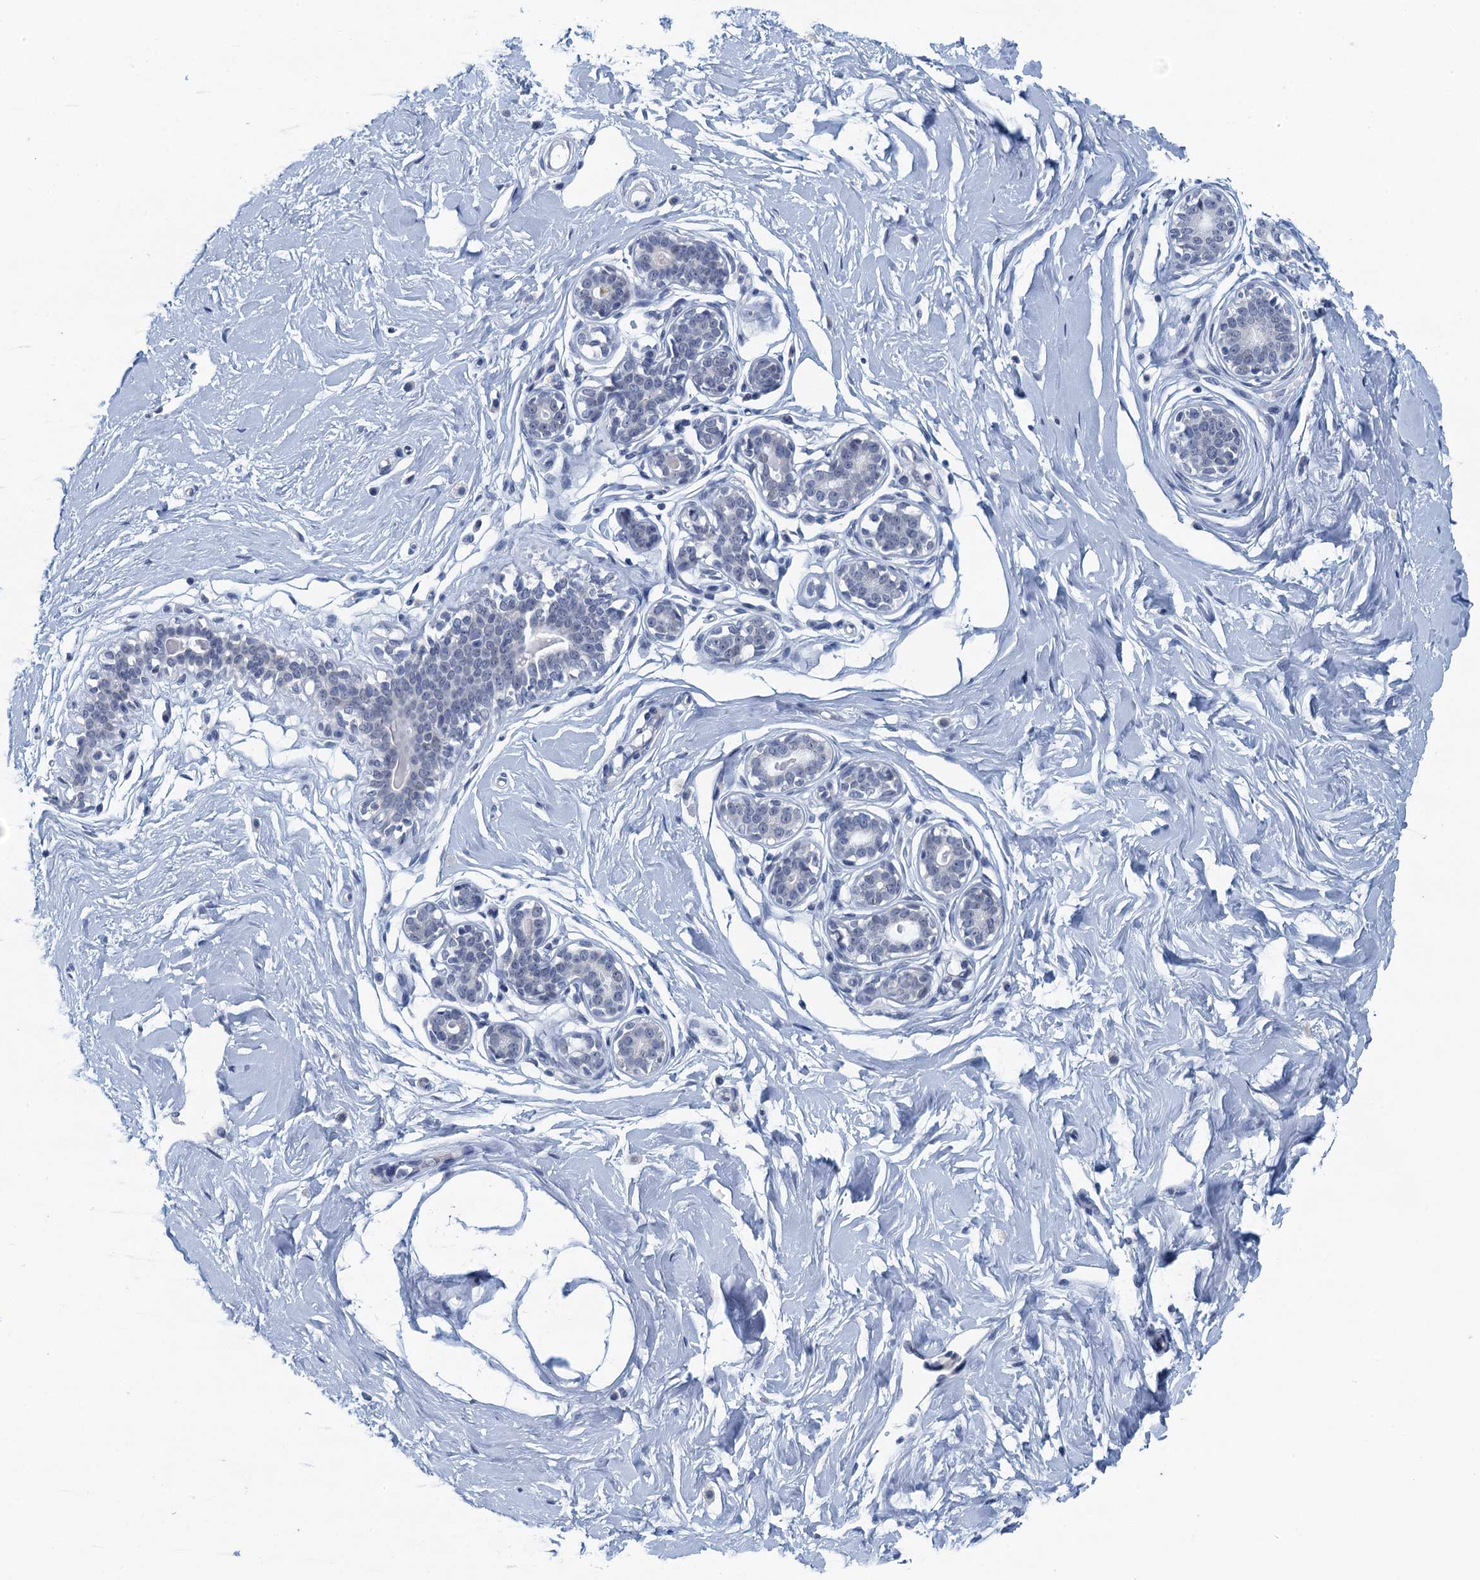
{"staining": {"intensity": "negative", "quantity": "none", "location": "none"}, "tissue": "breast", "cell_type": "Adipocytes", "image_type": "normal", "snomed": [{"axis": "morphology", "description": "Normal tissue, NOS"}, {"axis": "morphology", "description": "Adenoma, NOS"}, {"axis": "topography", "description": "Breast"}], "caption": "This image is of benign breast stained with IHC to label a protein in brown with the nuclei are counter-stained blue. There is no expression in adipocytes.", "gene": "C16orf95", "patient": {"sex": "female", "age": 23}}